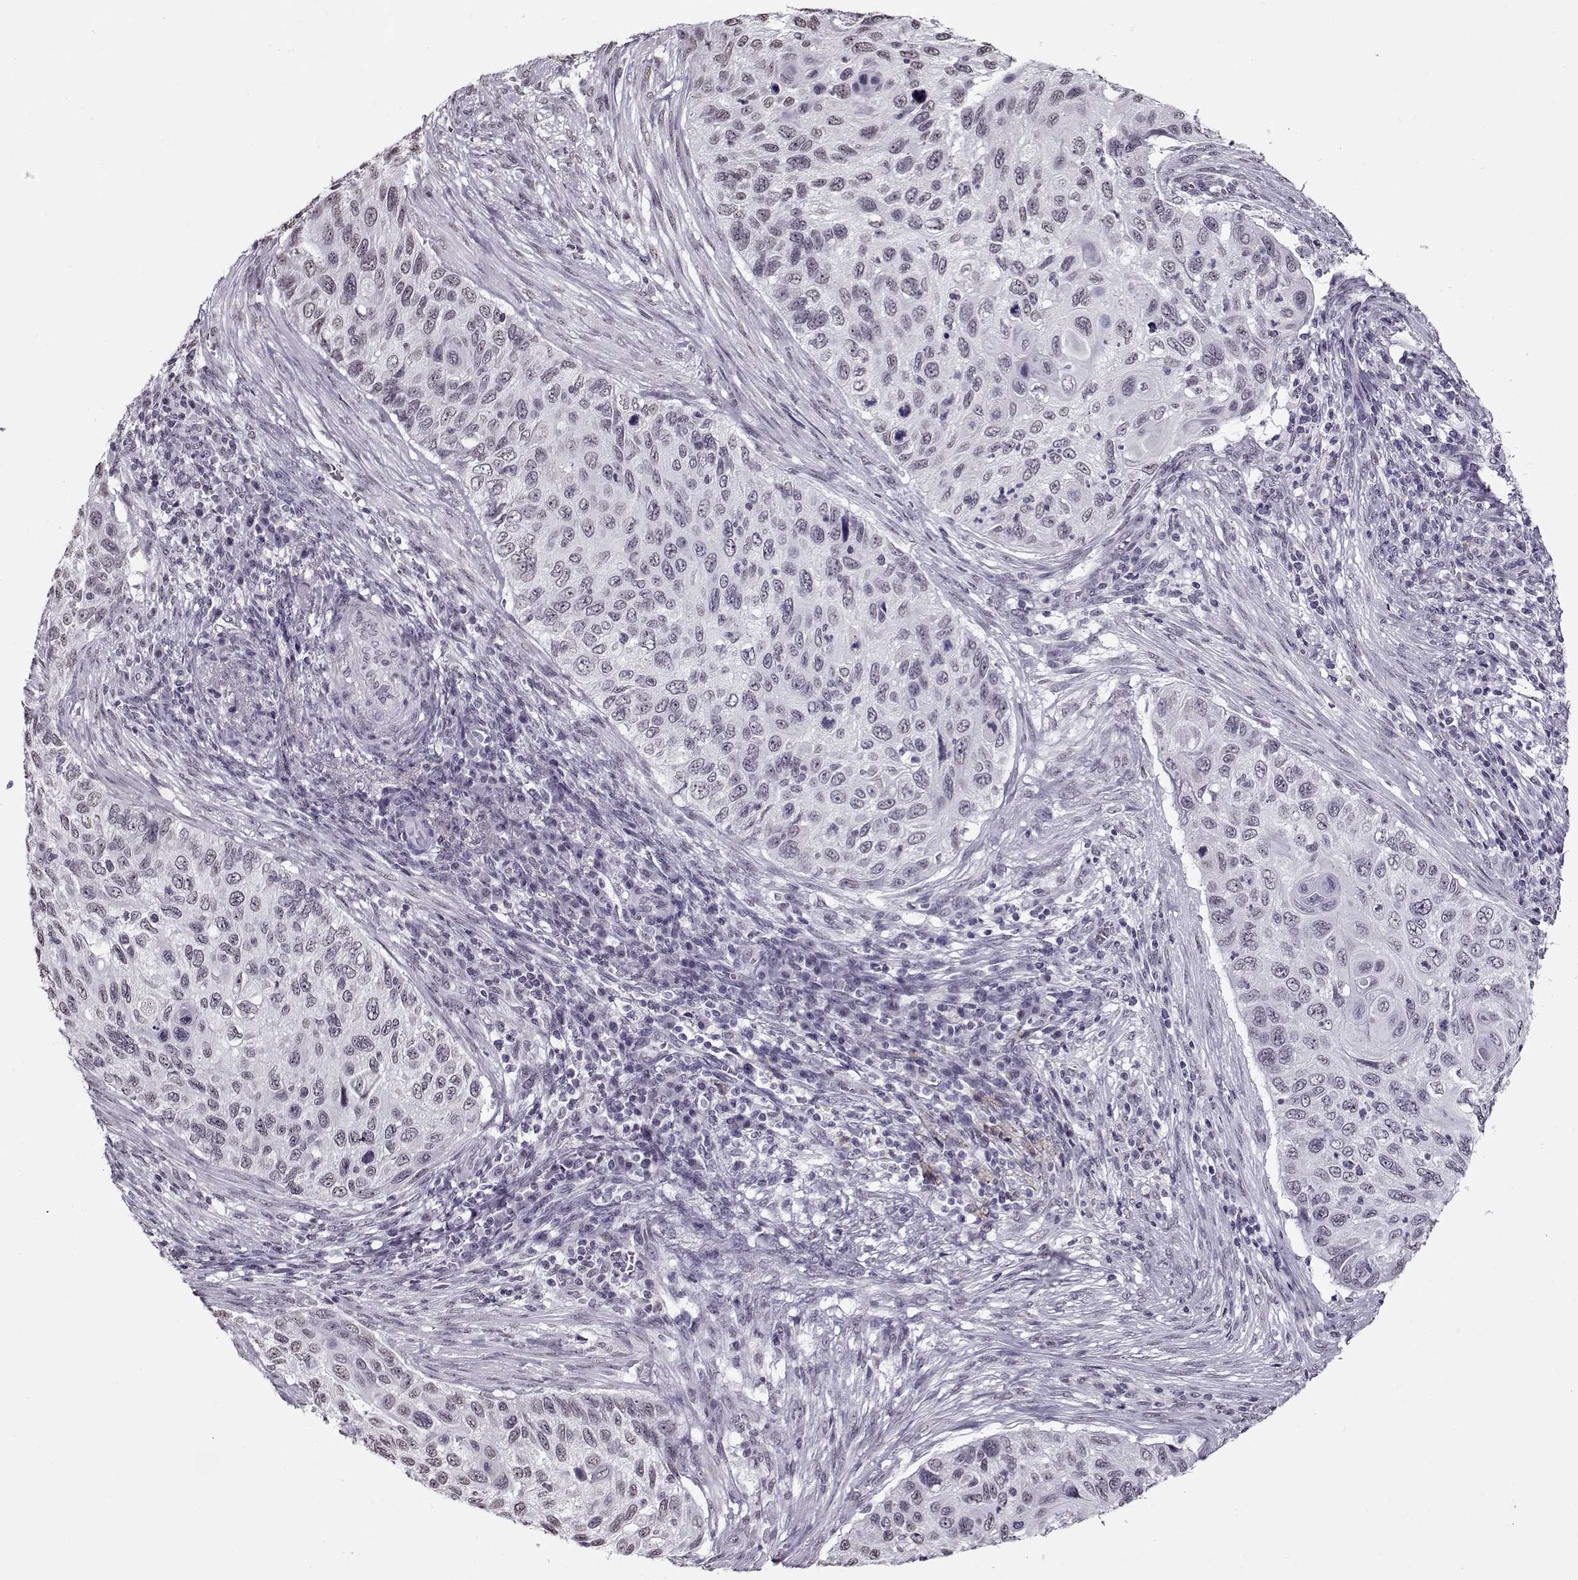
{"staining": {"intensity": "negative", "quantity": "none", "location": "none"}, "tissue": "cervical cancer", "cell_type": "Tumor cells", "image_type": "cancer", "snomed": [{"axis": "morphology", "description": "Squamous cell carcinoma, NOS"}, {"axis": "topography", "description": "Cervix"}], "caption": "Immunohistochemical staining of human cervical cancer reveals no significant staining in tumor cells. (Immunohistochemistry, brightfield microscopy, high magnification).", "gene": "PRMT8", "patient": {"sex": "female", "age": 70}}